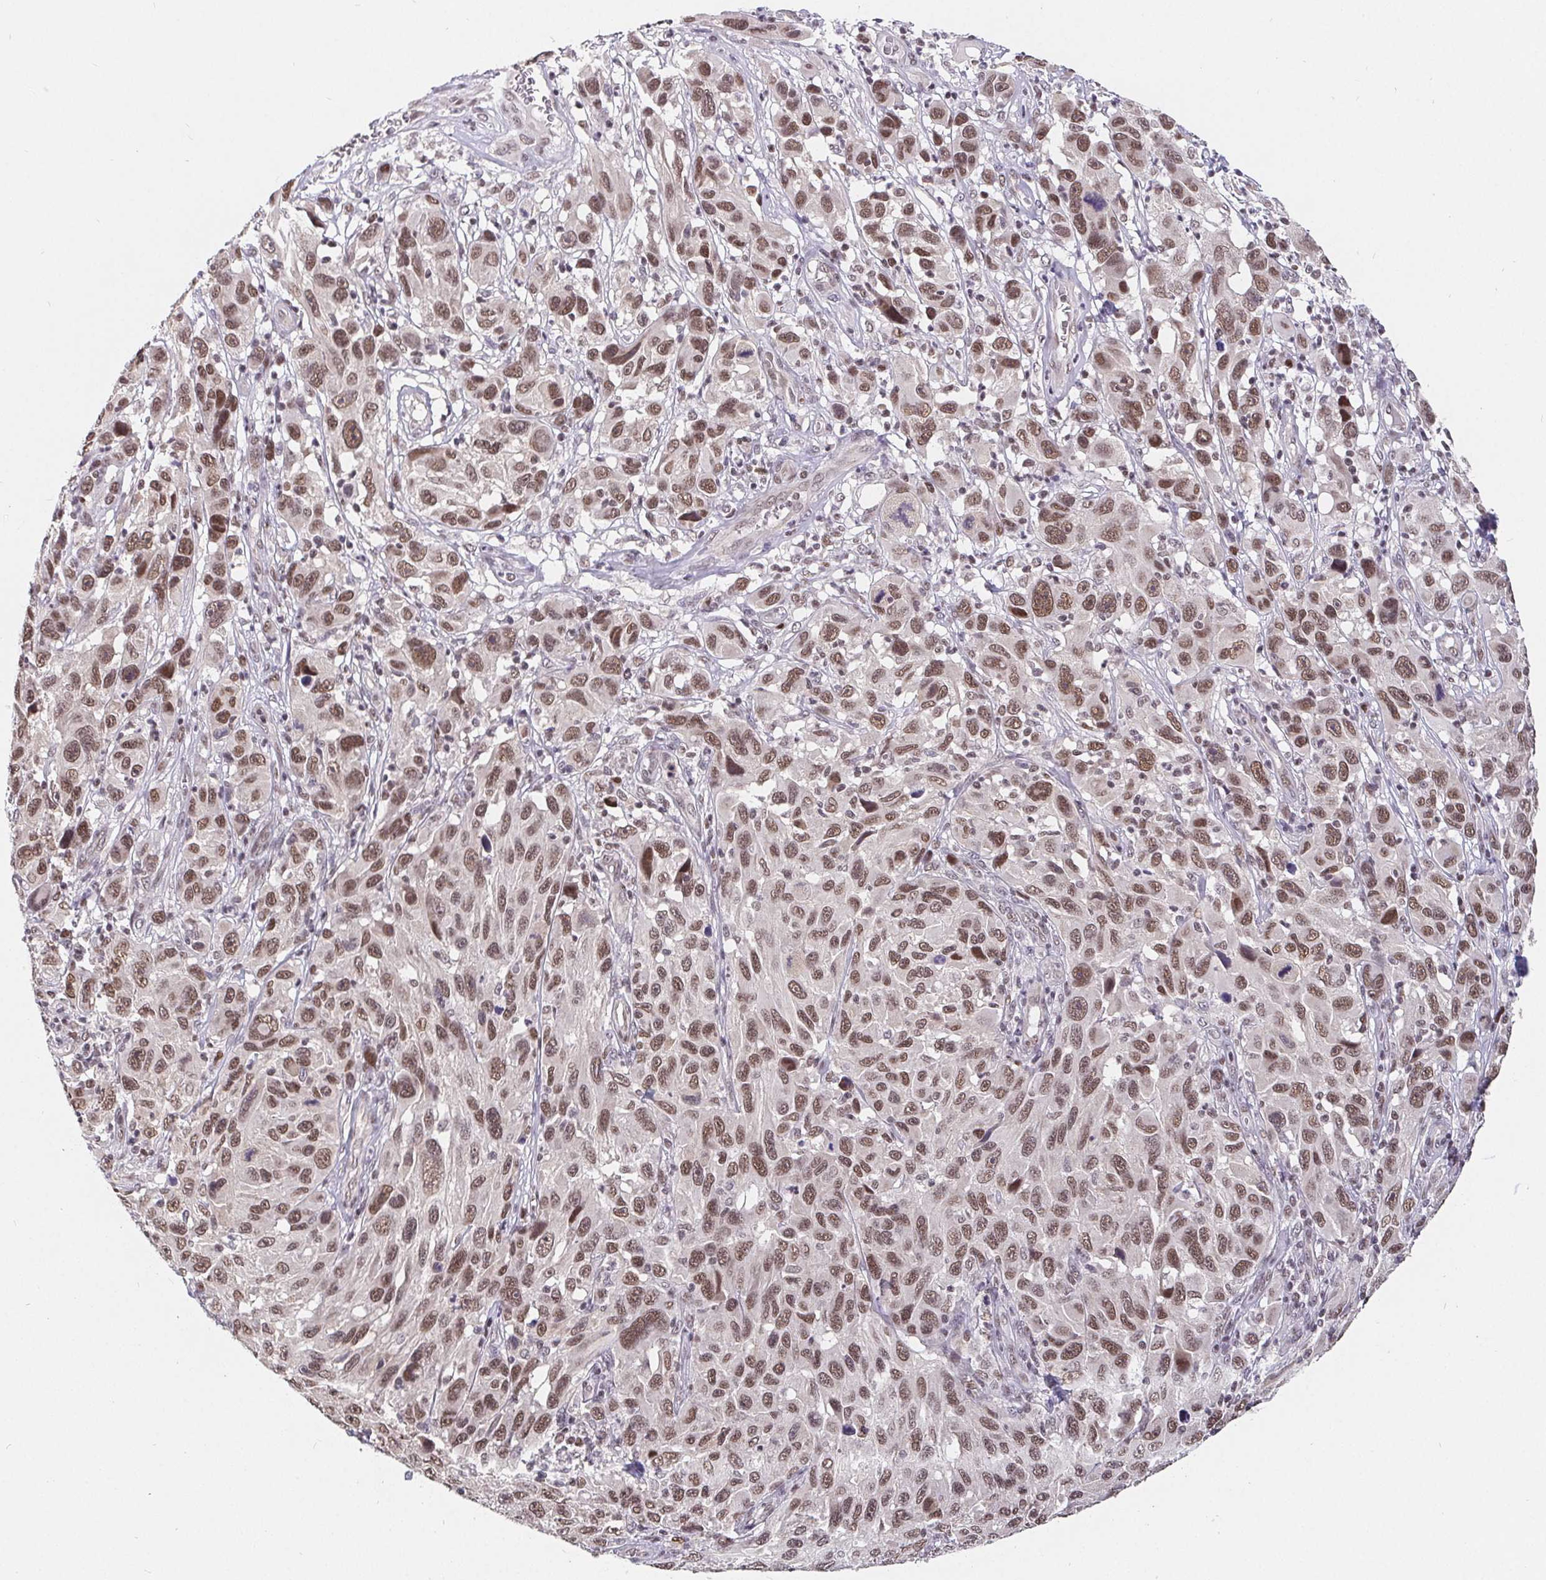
{"staining": {"intensity": "moderate", "quantity": ">75%", "location": "nuclear"}, "tissue": "melanoma", "cell_type": "Tumor cells", "image_type": "cancer", "snomed": [{"axis": "morphology", "description": "Malignant melanoma, NOS"}, {"axis": "topography", "description": "Skin"}], "caption": "A high-resolution histopathology image shows immunohistochemistry staining of malignant melanoma, which reveals moderate nuclear positivity in about >75% of tumor cells. (brown staining indicates protein expression, while blue staining denotes nuclei).", "gene": "POU2F1", "patient": {"sex": "male", "age": 53}}